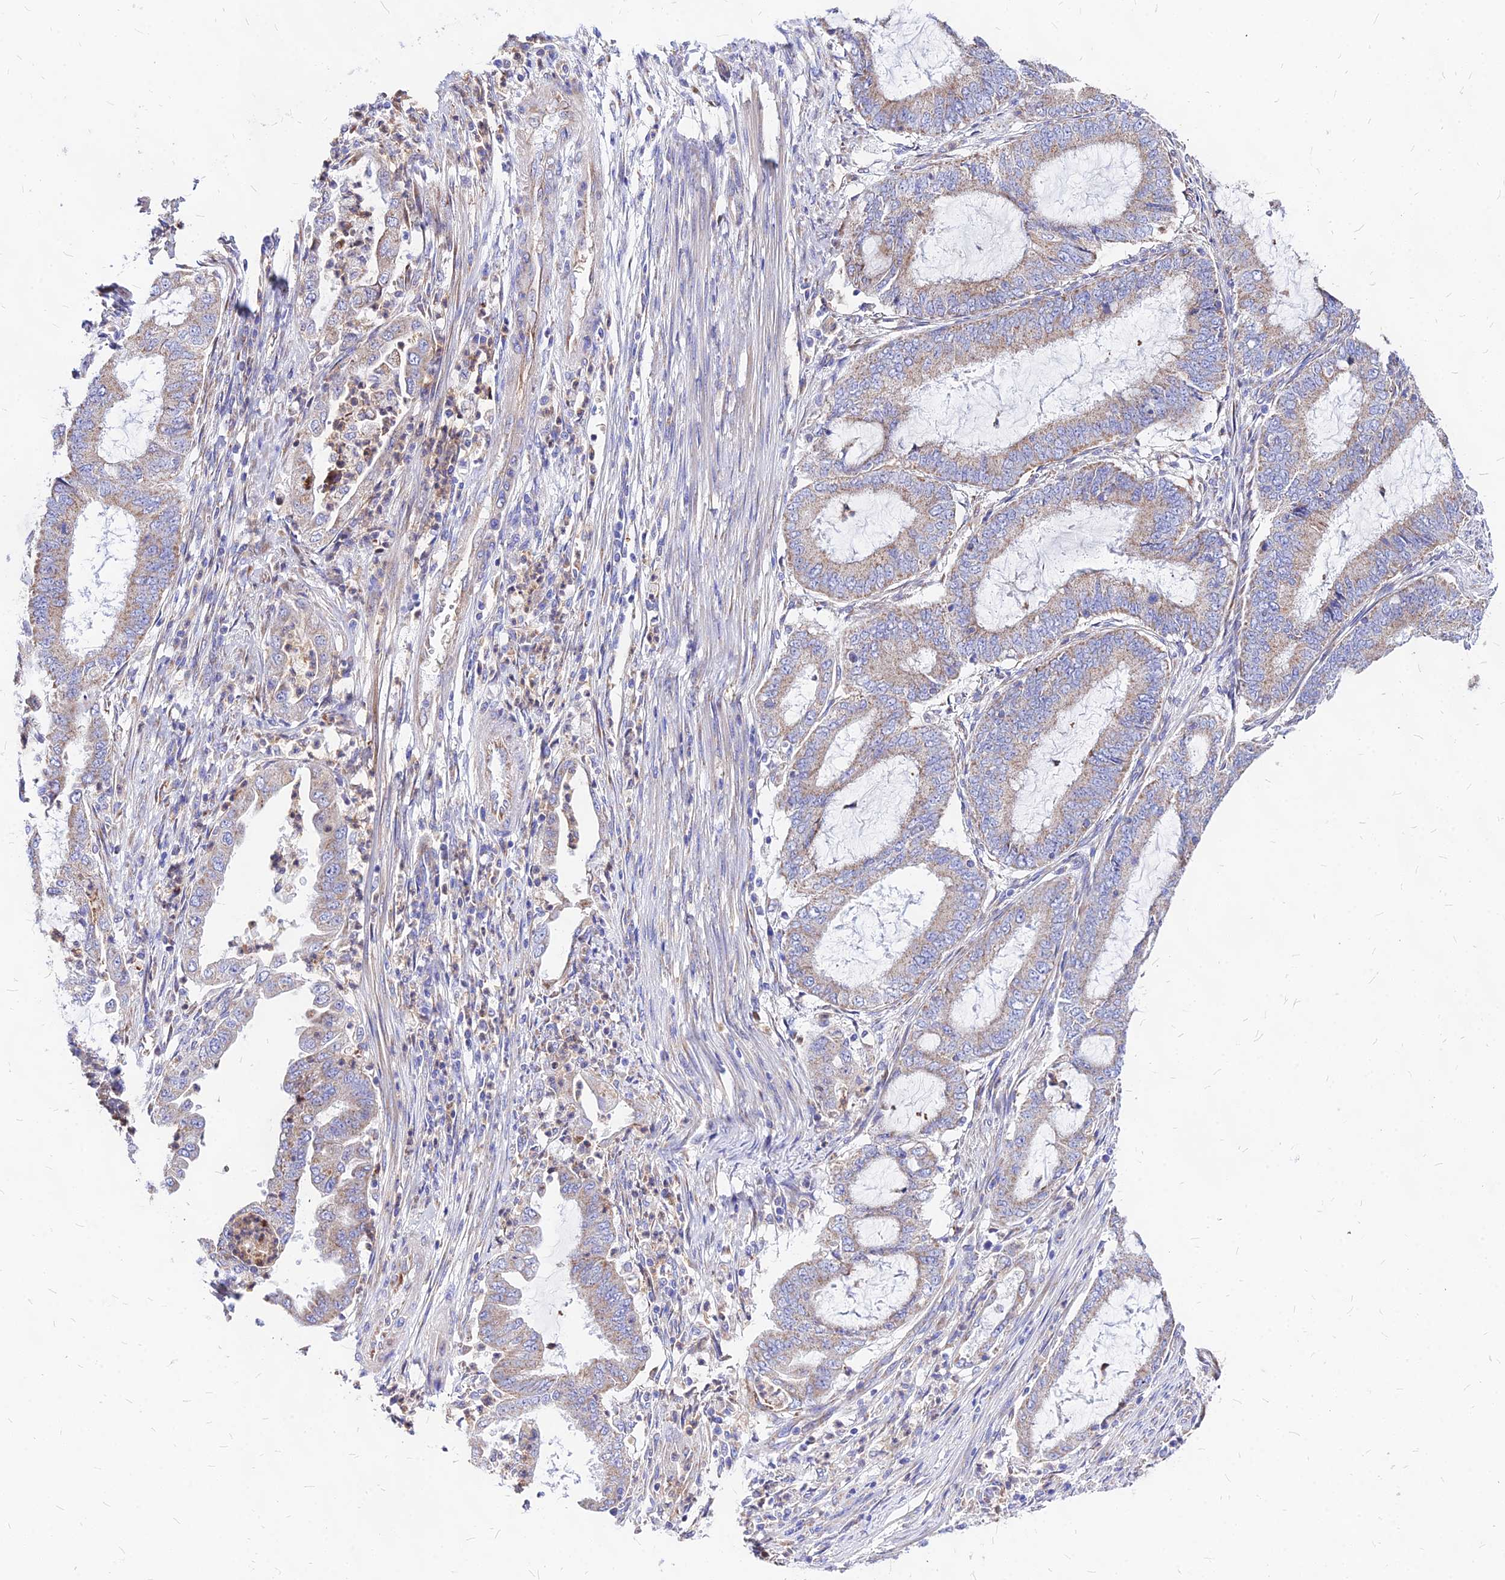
{"staining": {"intensity": "weak", "quantity": ">75%", "location": "cytoplasmic/membranous"}, "tissue": "endometrial cancer", "cell_type": "Tumor cells", "image_type": "cancer", "snomed": [{"axis": "morphology", "description": "Adenocarcinoma, NOS"}, {"axis": "topography", "description": "Endometrium"}], "caption": "Endometrial cancer (adenocarcinoma) tissue reveals weak cytoplasmic/membranous positivity in approximately >75% of tumor cells, visualized by immunohistochemistry. (Brightfield microscopy of DAB IHC at high magnification).", "gene": "MRPL3", "patient": {"sex": "female", "age": 51}}